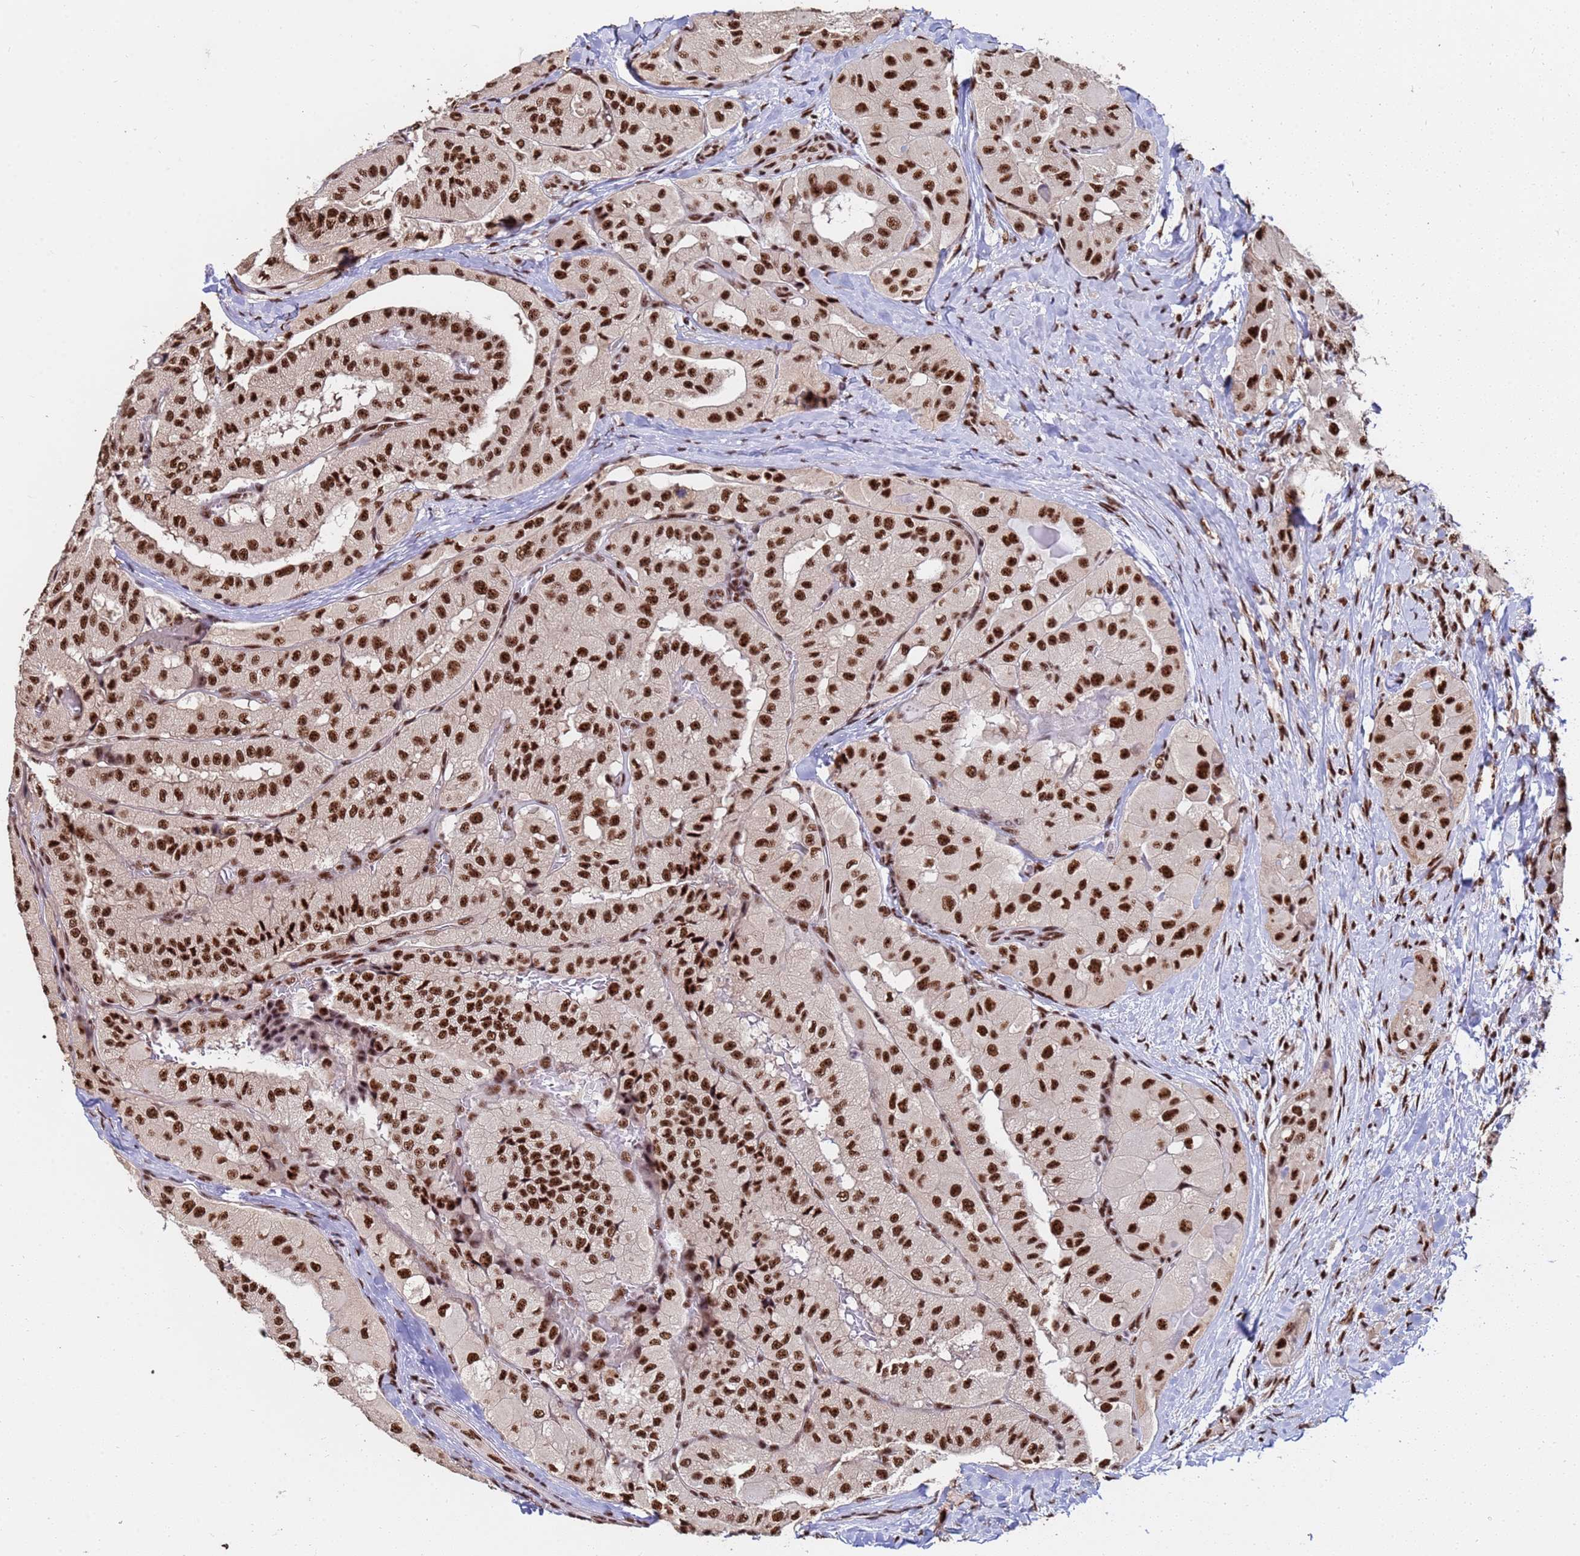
{"staining": {"intensity": "strong", "quantity": ">75%", "location": "nuclear"}, "tissue": "thyroid cancer", "cell_type": "Tumor cells", "image_type": "cancer", "snomed": [{"axis": "morphology", "description": "Normal tissue, NOS"}, {"axis": "morphology", "description": "Papillary adenocarcinoma, NOS"}, {"axis": "topography", "description": "Thyroid gland"}], "caption": "Immunohistochemistry (IHC) staining of papillary adenocarcinoma (thyroid), which displays high levels of strong nuclear positivity in approximately >75% of tumor cells indicating strong nuclear protein staining. The staining was performed using DAB (brown) for protein detection and nuclei were counterstained in hematoxylin (blue).", "gene": "SF3B2", "patient": {"sex": "female", "age": 59}}